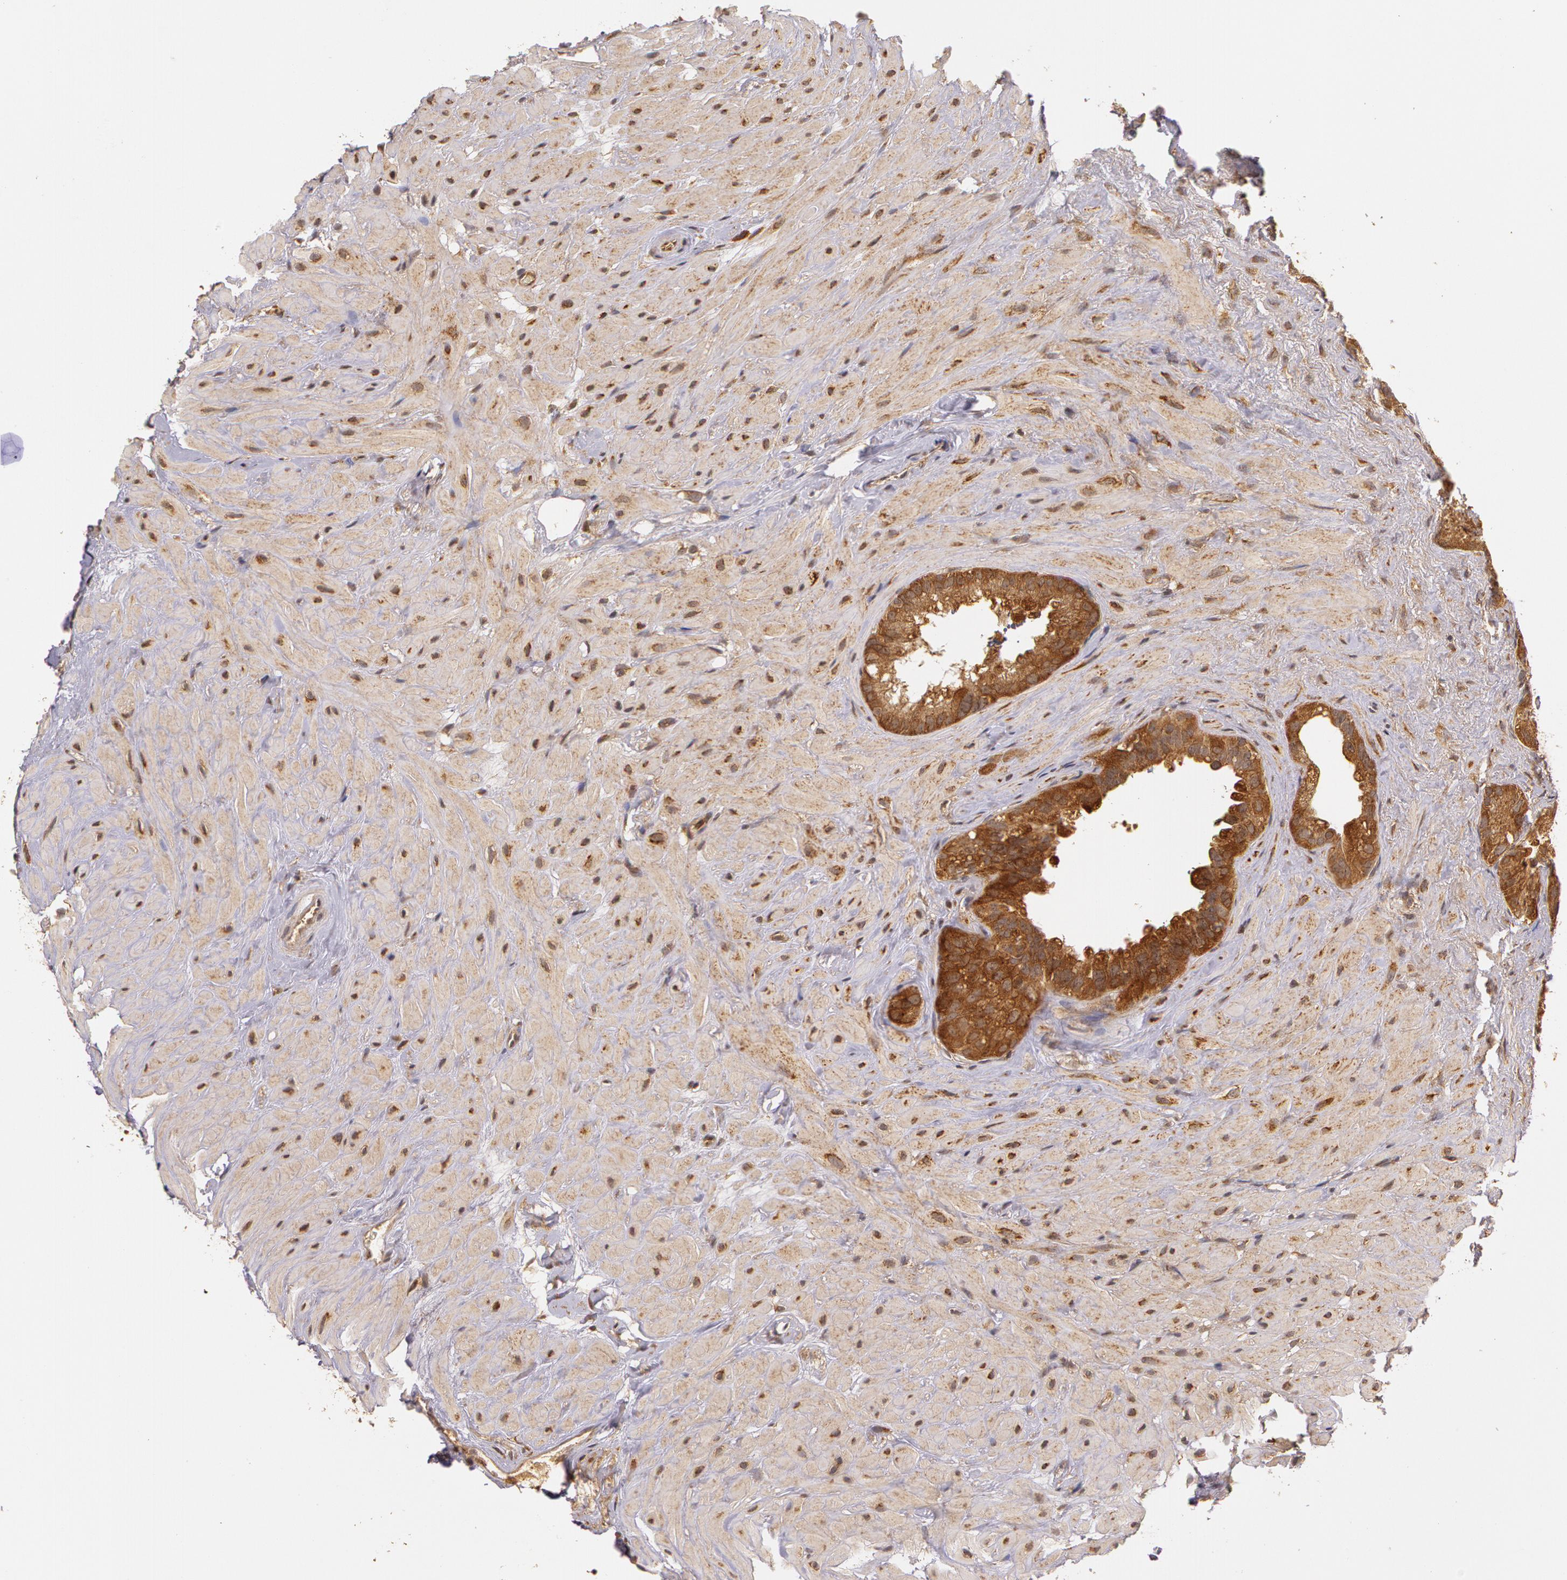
{"staining": {"intensity": "strong", "quantity": ">75%", "location": "cytoplasmic/membranous"}, "tissue": "seminal vesicle", "cell_type": "Glandular cells", "image_type": "normal", "snomed": [{"axis": "morphology", "description": "Normal tissue, NOS"}, {"axis": "topography", "description": "Prostate"}, {"axis": "topography", "description": "Seminal veicle"}], "caption": "Protein staining by IHC shows strong cytoplasmic/membranous positivity in about >75% of glandular cells in normal seminal vesicle. (brown staining indicates protein expression, while blue staining denotes nuclei).", "gene": "ASCC2", "patient": {"sex": "male", "age": 63}}